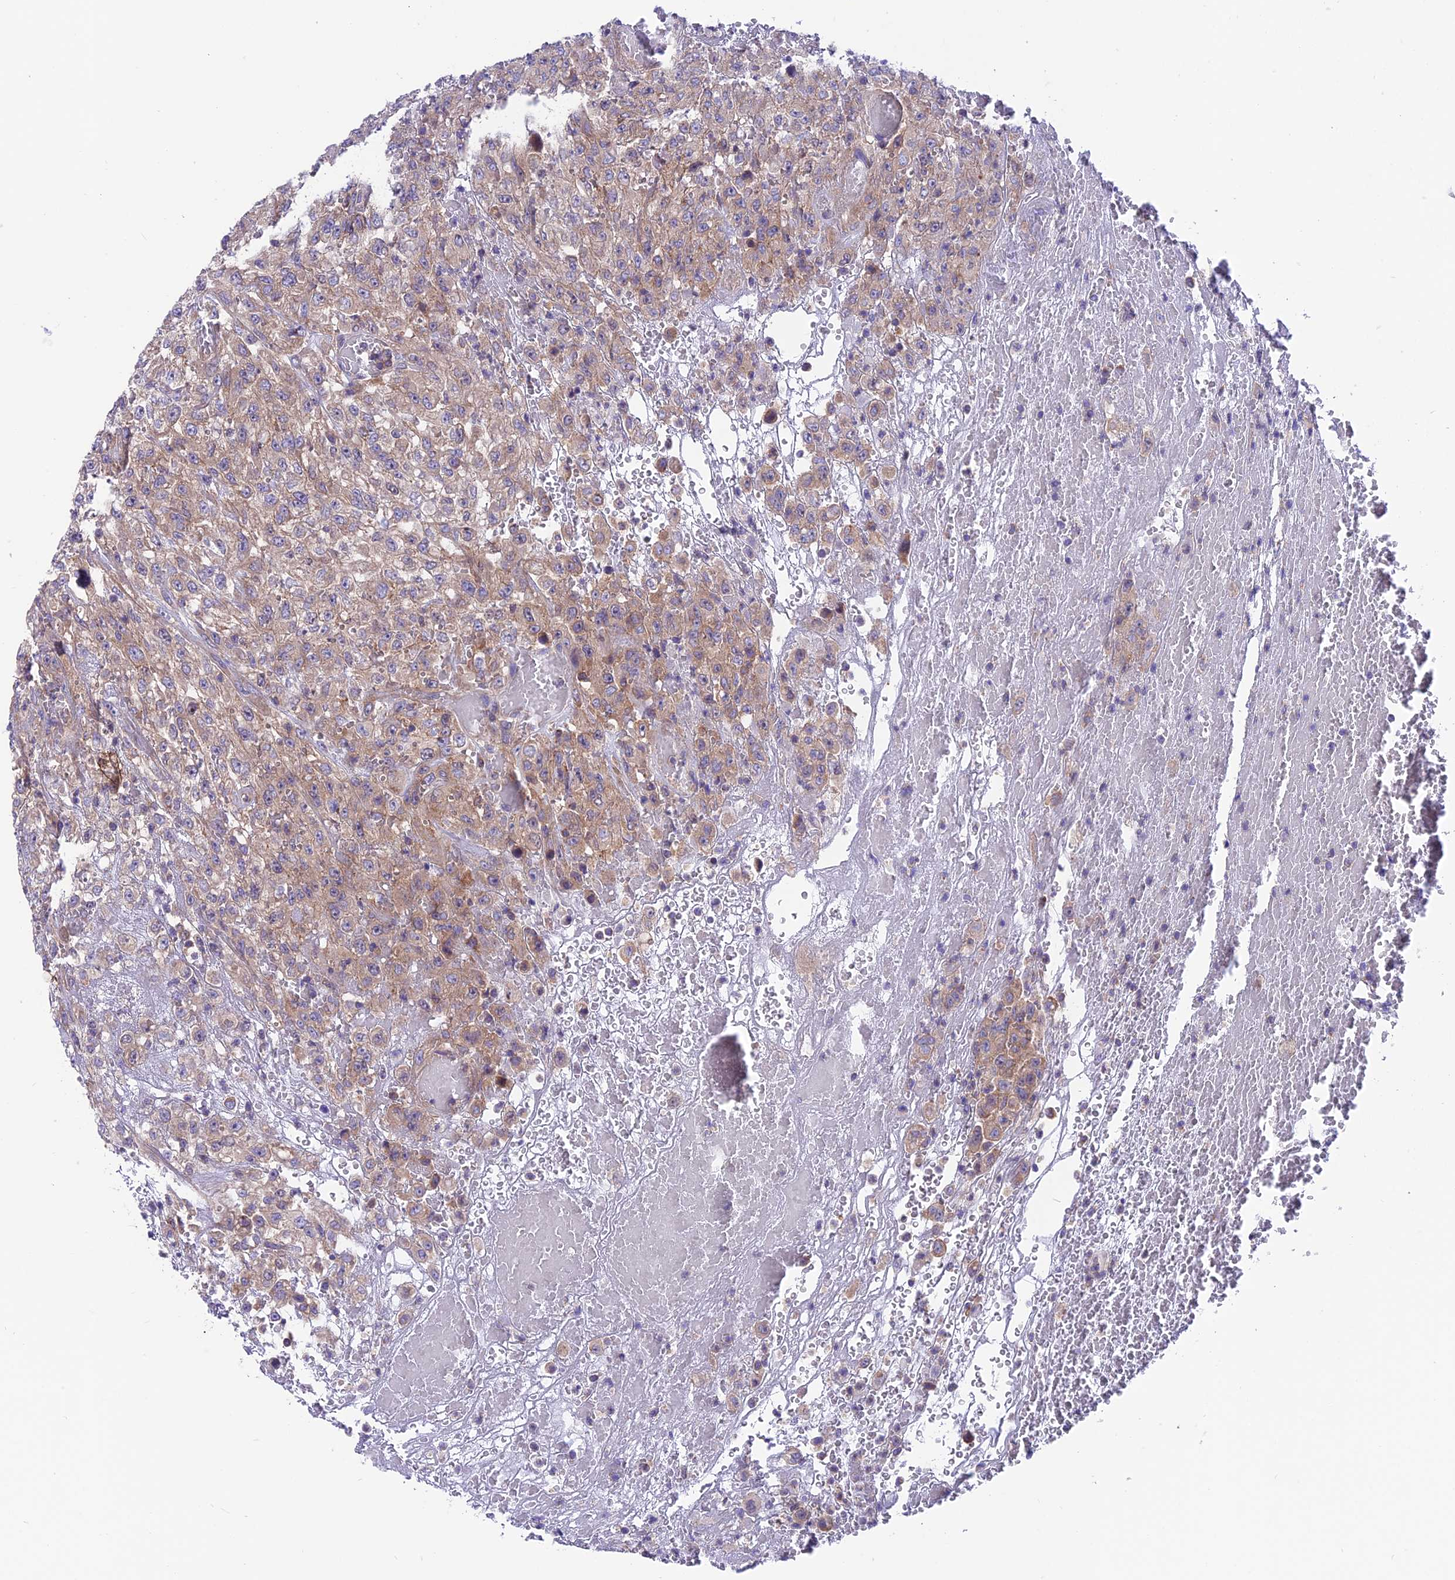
{"staining": {"intensity": "weak", "quantity": ">75%", "location": "cytoplasmic/membranous"}, "tissue": "urothelial cancer", "cell_type": "Tumor cells", "image_type": "cancer", "snomed": [{"axis": "morphology", "description": "Urothelial carcinoma, High grade"}, {"axis": "topography", "description": "Urinary bladder"}], "caption": "Urothelial cancer was stained to show a protein in brown. There is low levels of weak cytoplasmic/membranous staining in approximately >75% of tumor cells.", "gene": "VPS16", "patient": {"sex": "male", "age": 46}}